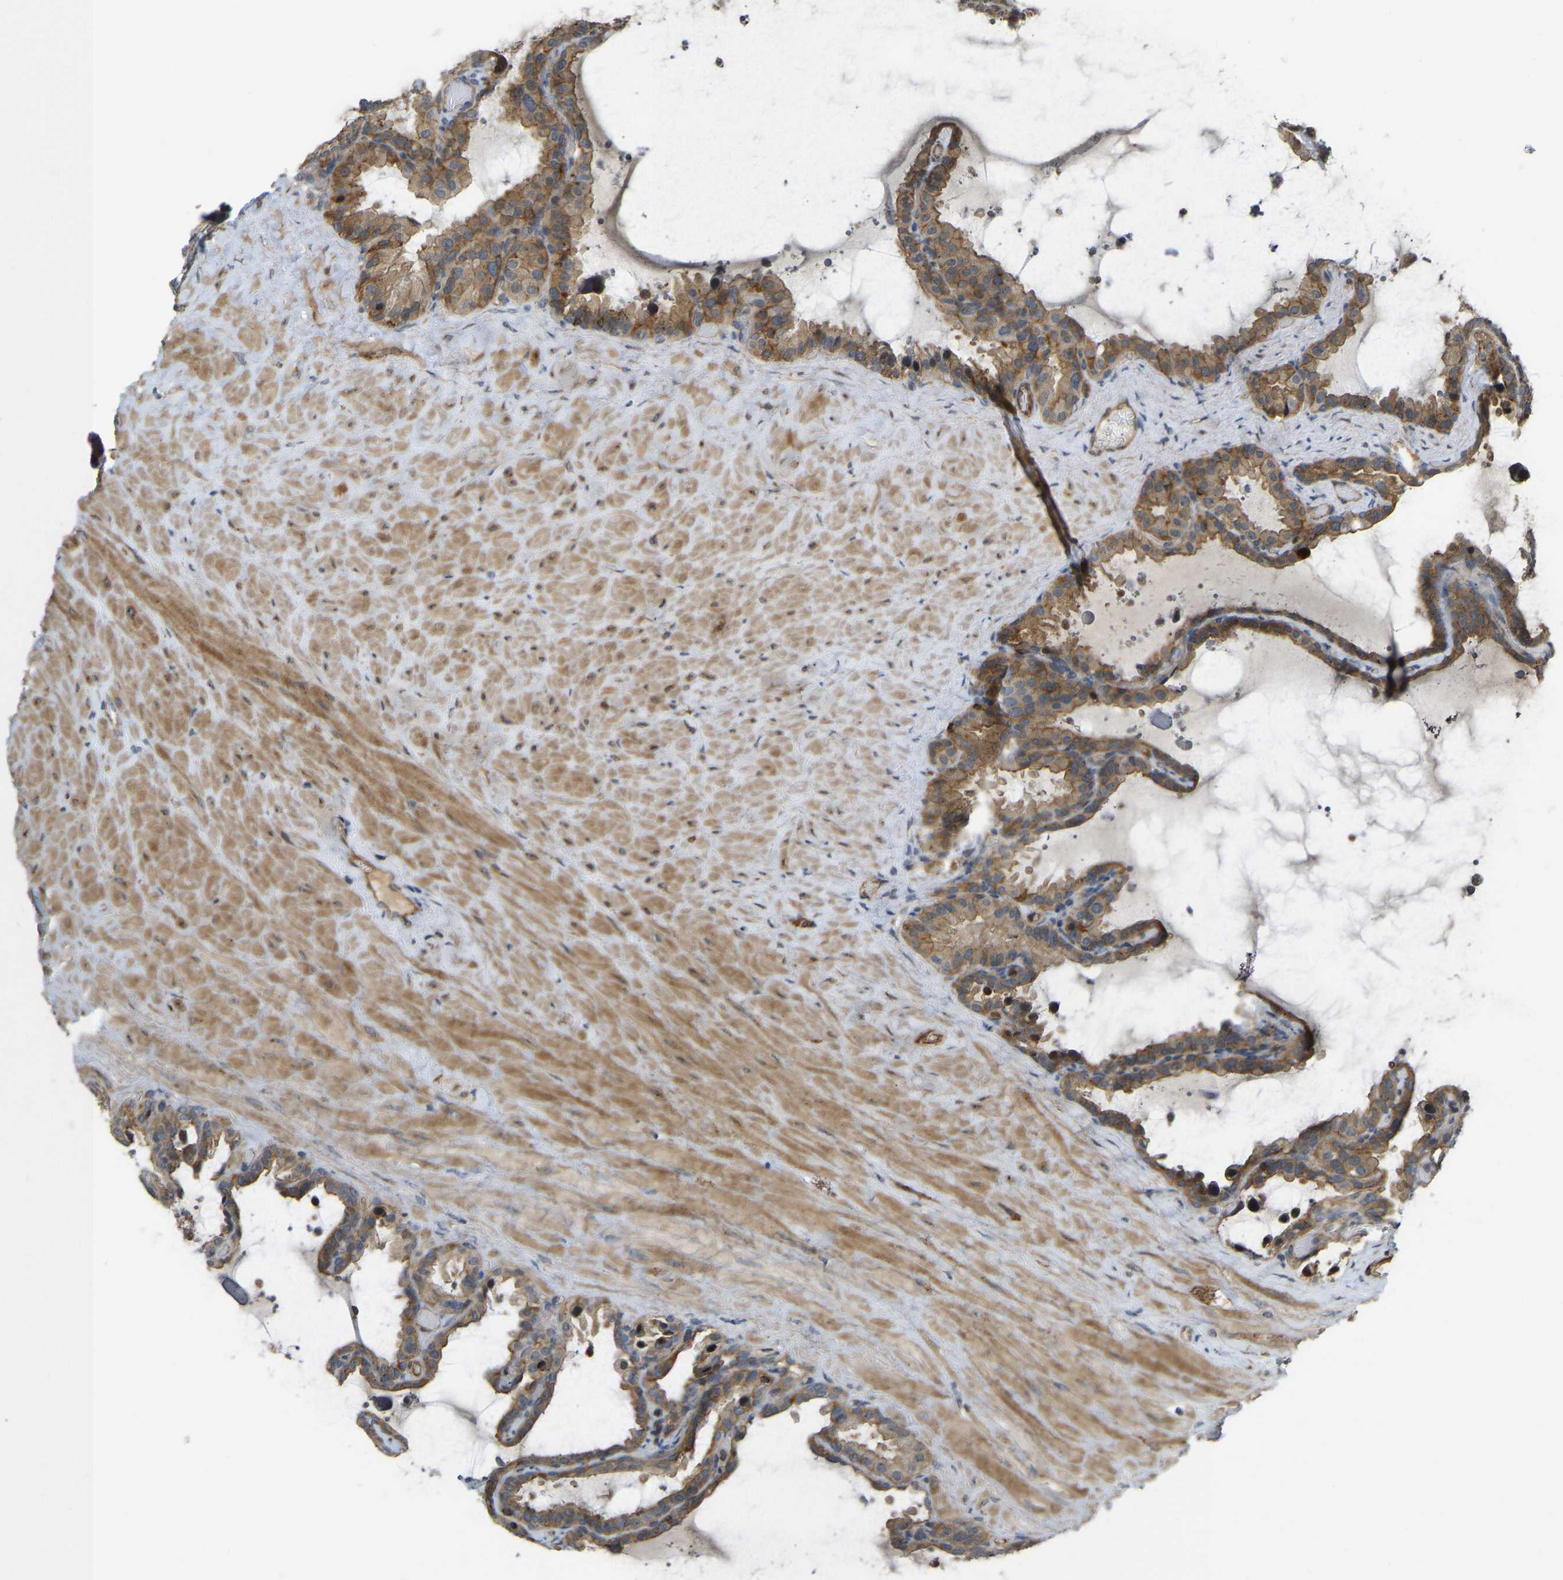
{"staining": {"intensity": "moderate", "quantity": ">75%", "location": "cytoplasmic/membranous"}, "tissue": "seminal vesicle", "cell_type": "Glandular cells", "image_type": "normal", "snomed": [{"axis": "morphology", "description": "Normal tissue, NOS"}, {"axis": "topography", "description": "Seminal veicle"}], "caption": "Immunohistochemistry staining of benign seminal vesicle, which demonstrates medium levels of moderate cytoplasmic/membranous positivity in approximately >75% of glandular cells indicating moderate cytoplasmic/membranous protein staining. The staining was performed using DAB (brown) for protein detection and nuclei were counterstained in hematoxylin (blue).", "gene": "KIAA1671", "patient": {"sex": "male", "age": 46}}